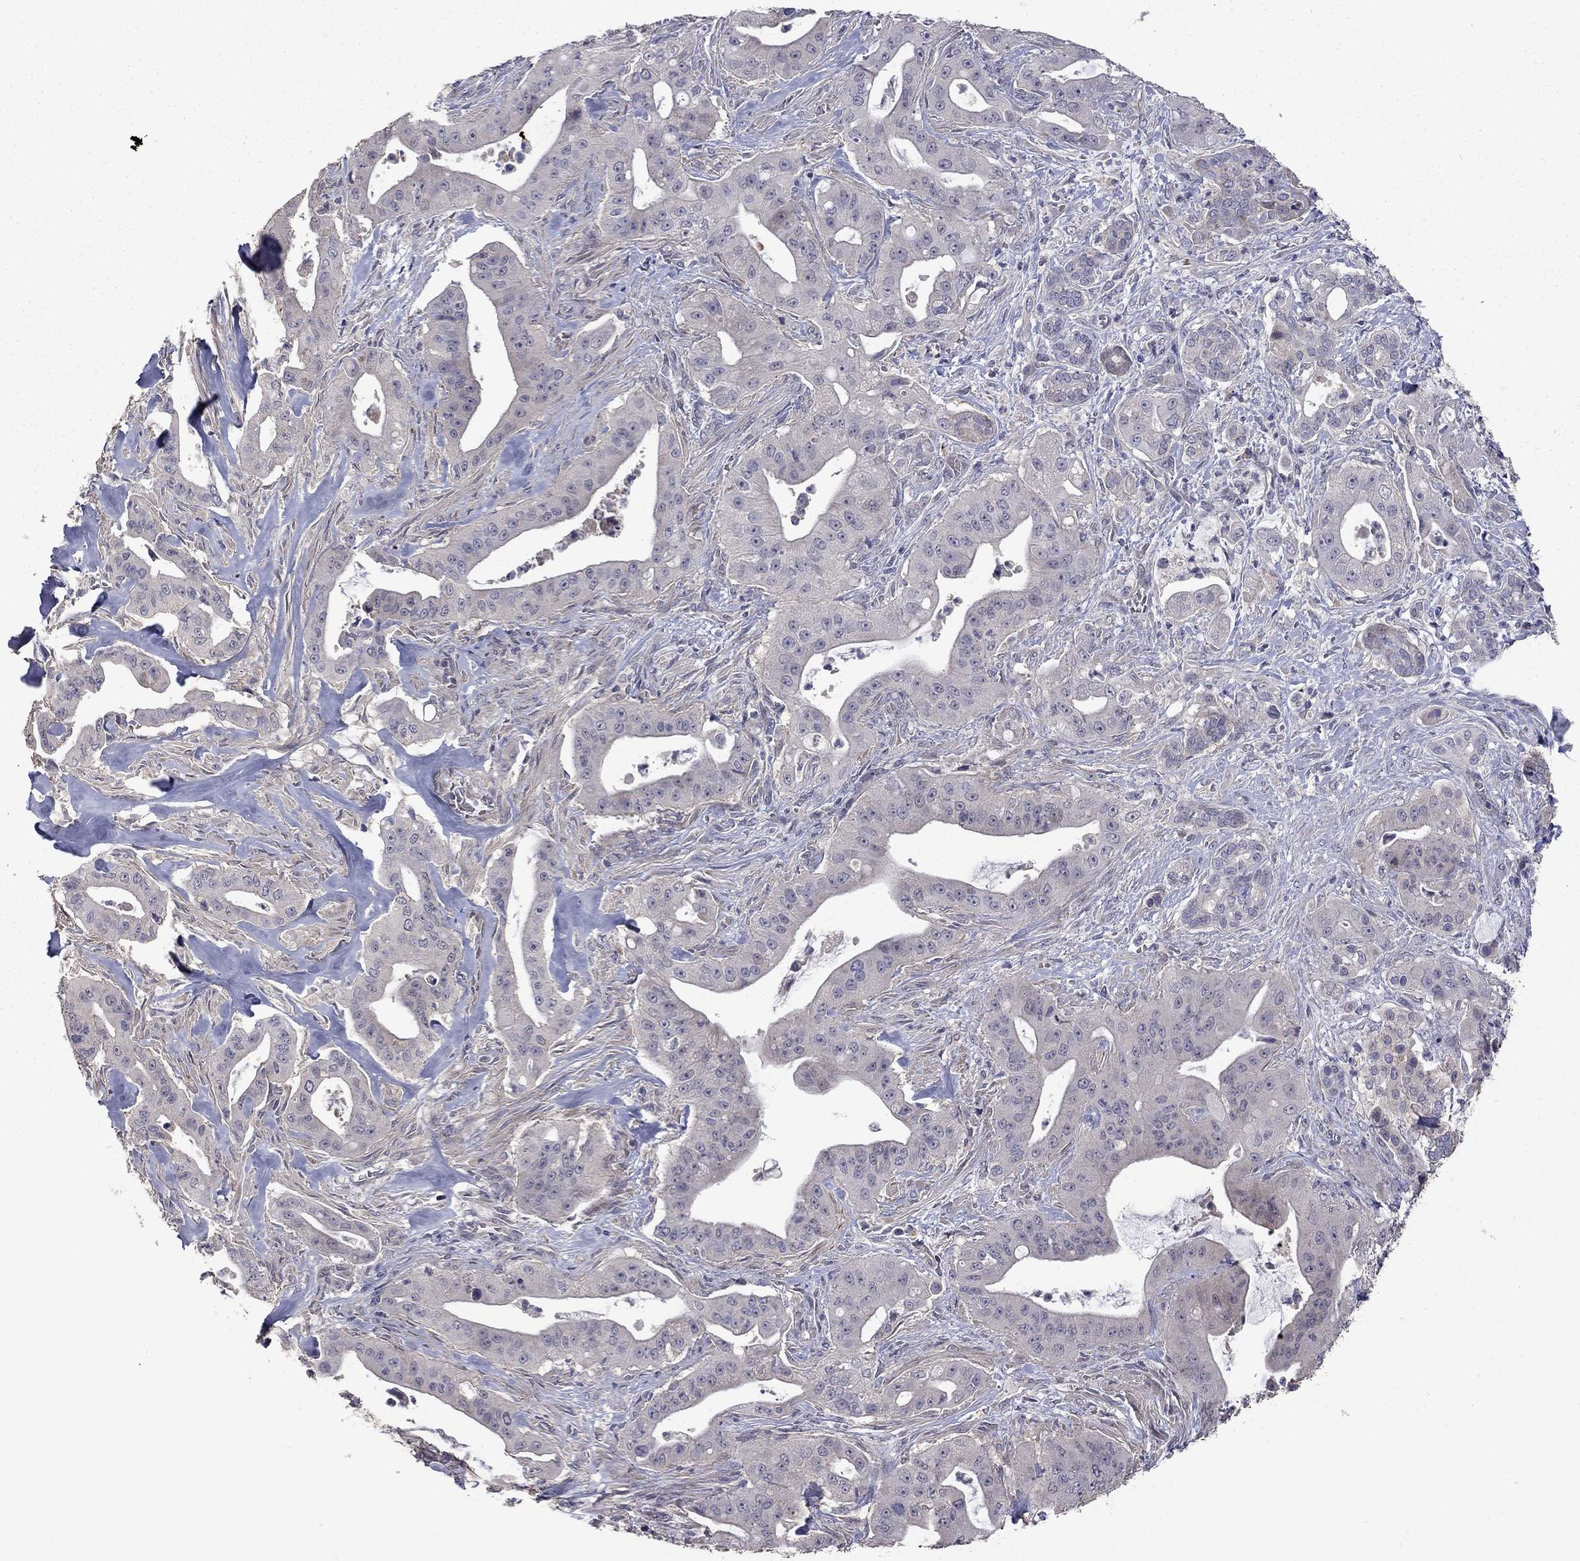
{"staining": {"intensity": "moderate", "quantity": "<25%", "location": "cytoplasmic/membranous"}, "tissue": "pancreatic cancer", "cell_type": "Tumor cells", "image_type": "cancer", "snomed": [{"axis": "morphology", "description": "Normal tissue, NOS"}, {"axis": "morphology", "description": "Inflammation, NOS"}, {"axis": "morphology", "description": "Adenocarcinoma, NOS"}, {"axis": "topography", "description": "Pancreas"}], "caption": "Approximately <25% of tumor cells in pancreatic adenocarcinoma demonstrate moderate cytoplasmic/membranous protein staining as visualized by brown immunohistochemical staining.", "gene": "SLC39A14", "patient": {"sex": "male", "age": 57}}